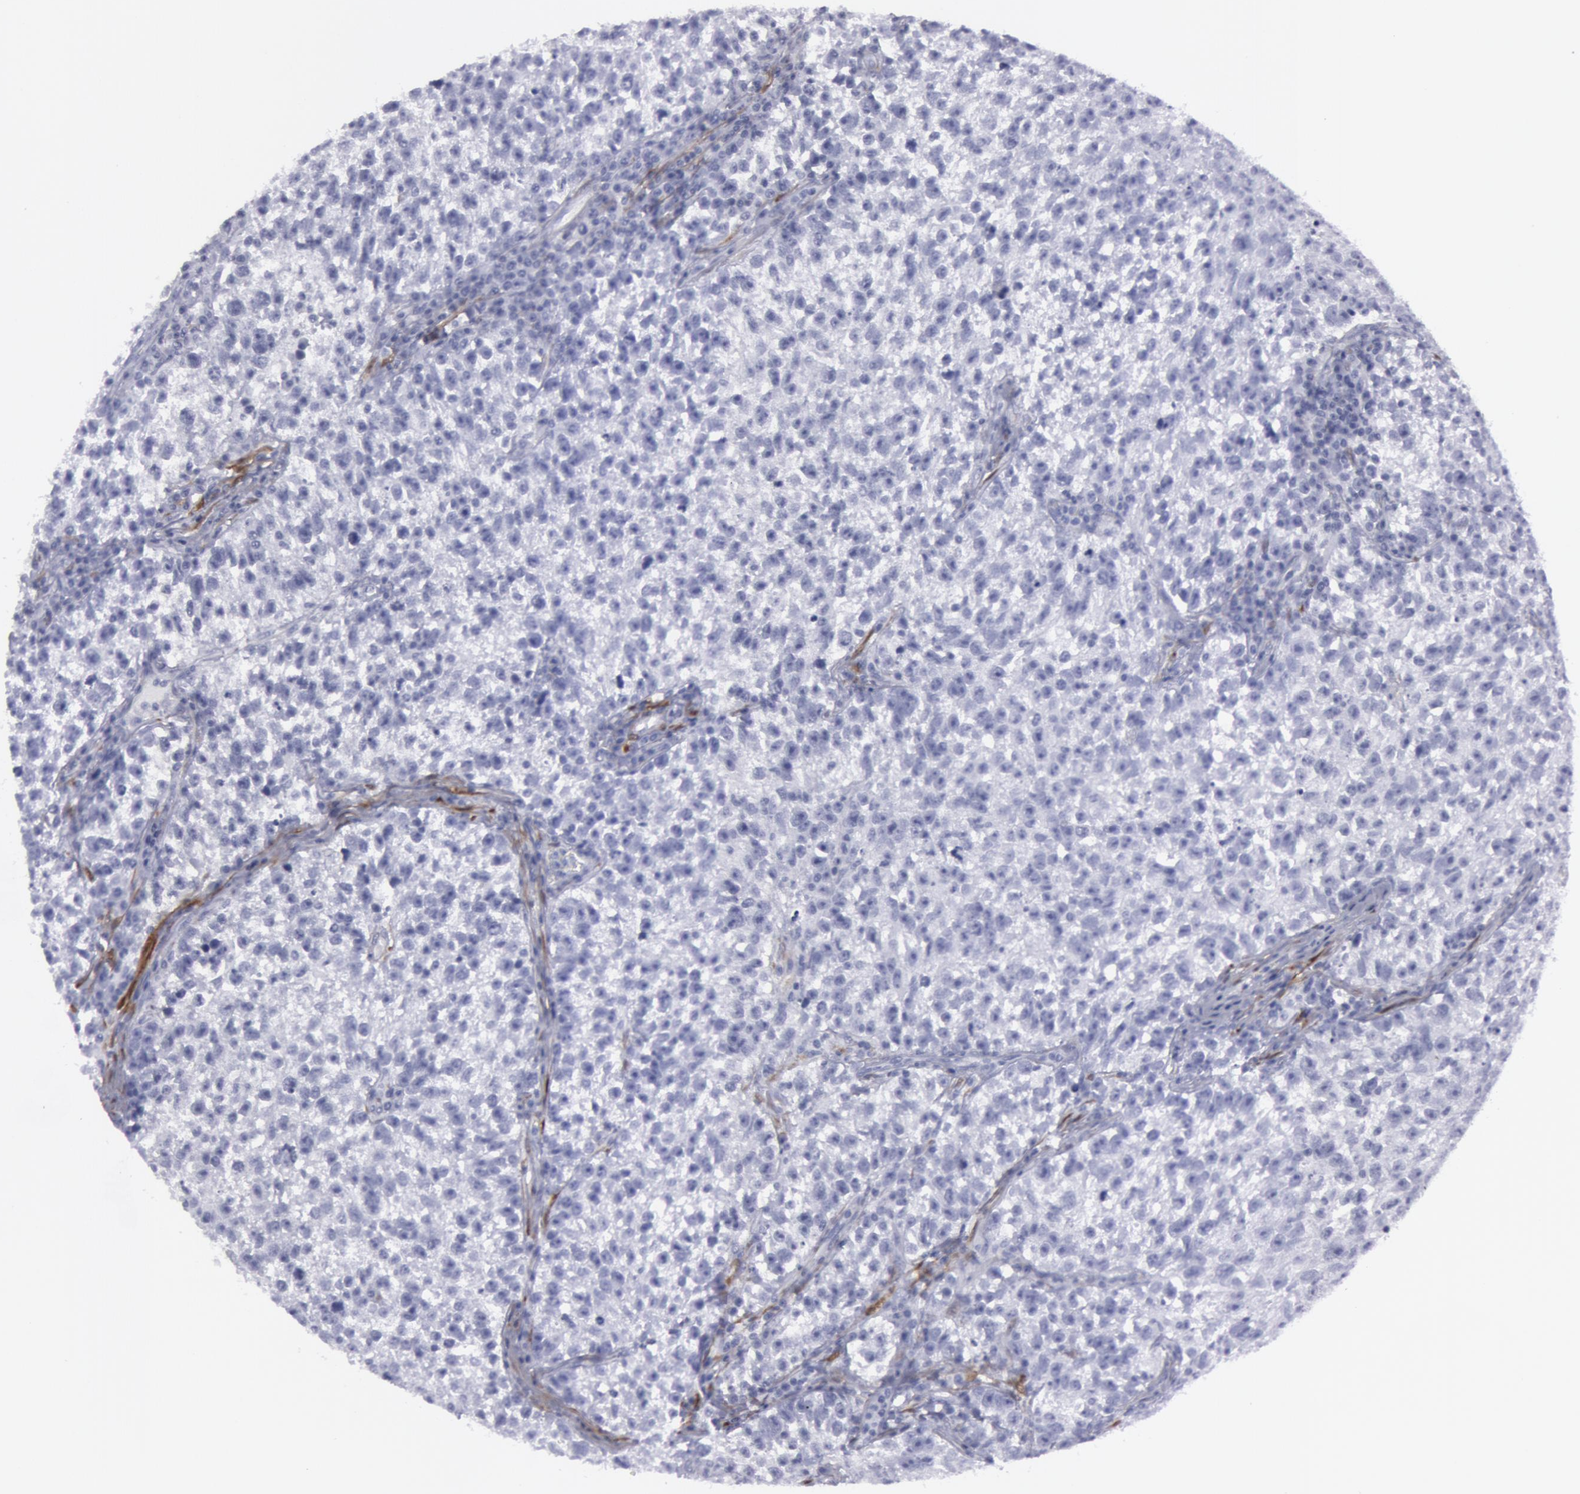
{"staining": {"intensity": "negative", "quantity": "none", "location": "none"}, "tissue": "testis cancer", "cell_type": "Tumor cells", "image_type": "cancer", "snomed": [{"axis": "morphology", "description": "Seminoma, NOS"}, {"axis": "topography", "description": "Testis"}], "caption": "IHC image of neoplastic tissue: seminoma (testis) stained with DAB (3,3'-diaminobenzidine) reveals no significant protein staining in tumor cells.", "gene": "TAGLN", "patient": {"sex": "male", "age": 38}}